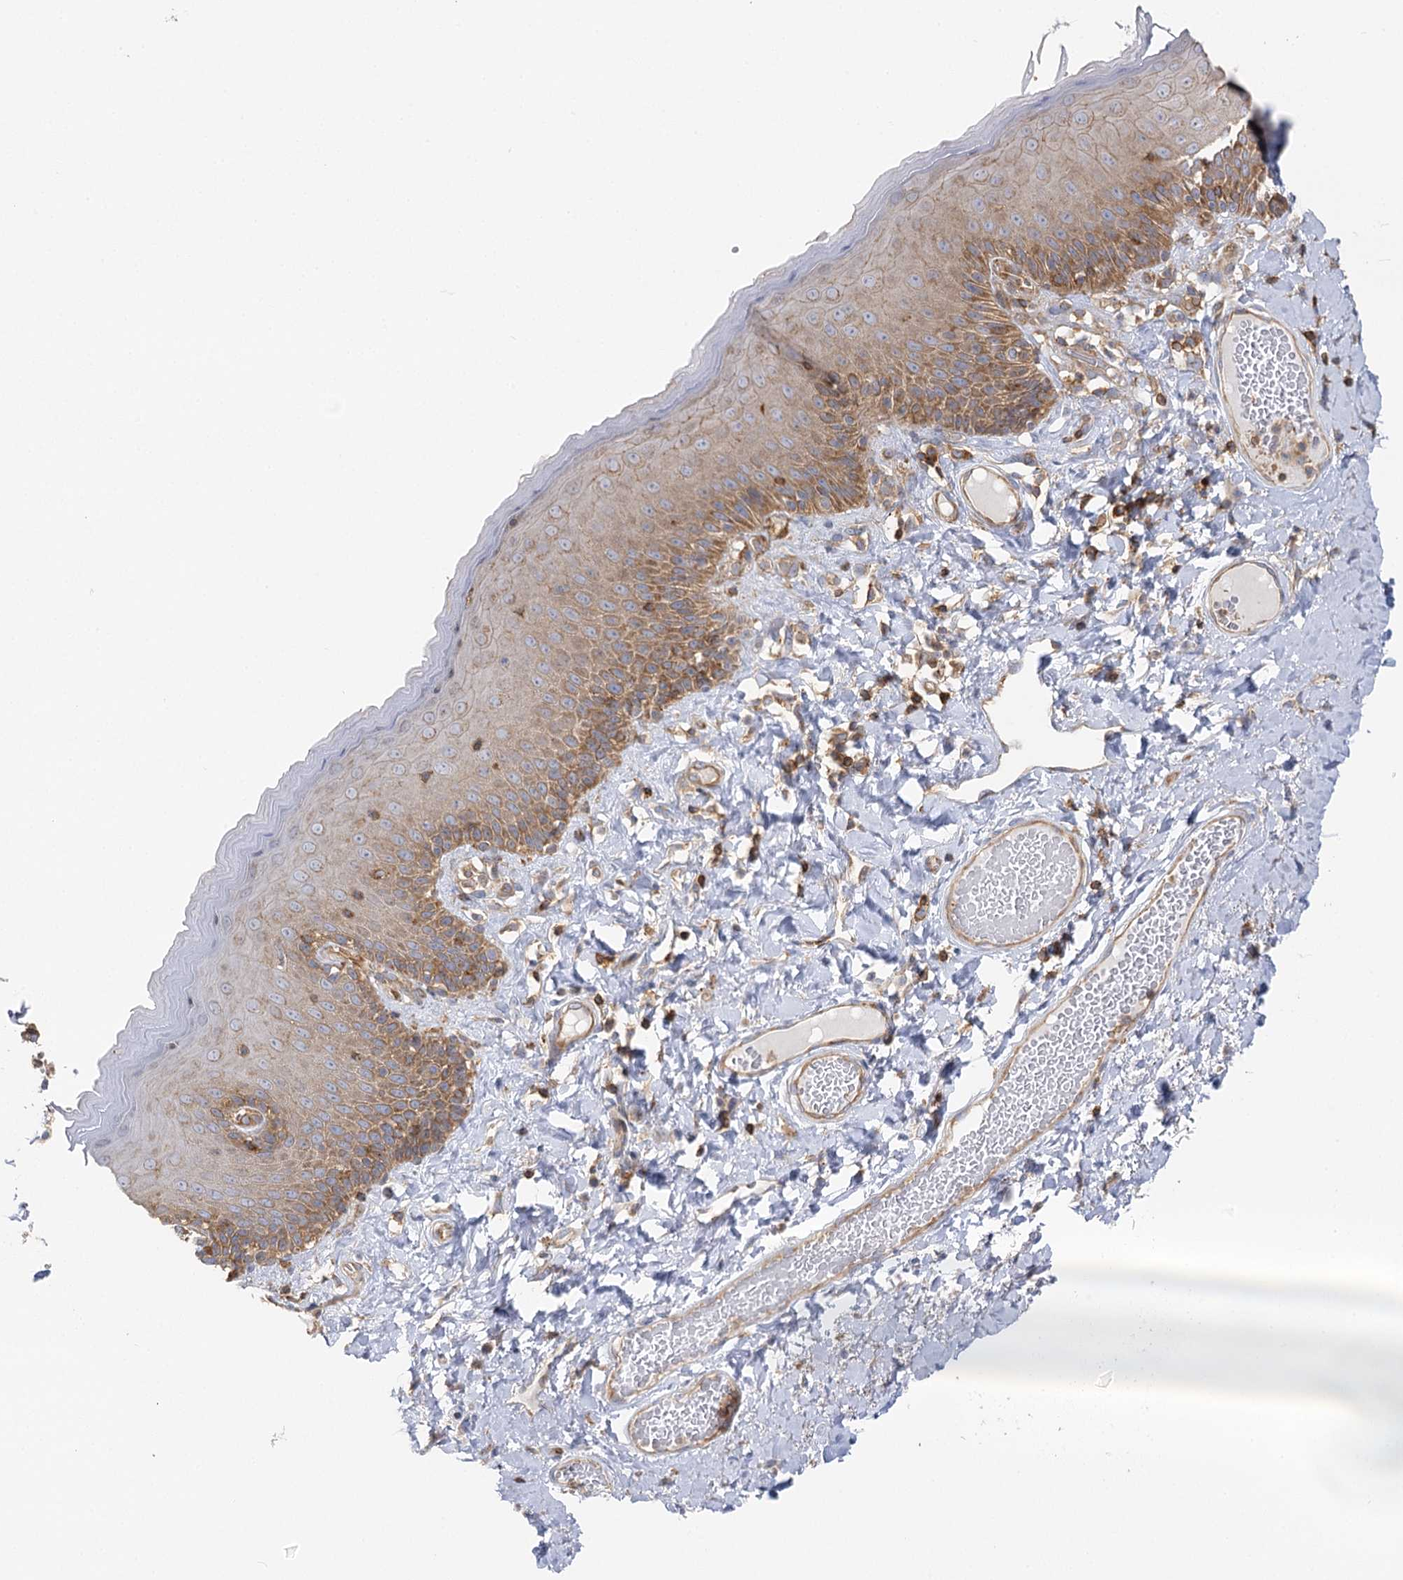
{"staining": {"intensity": "moderate", "quantity": "25%-75%", "location": "cytoplasmic/membranous"}, "tissue": "skin", "cell_type": "Epidermal cells", "image_type": "normal", "snomed": [{"axis": "morphology", "description": "Normal tissue, NOS"}, {"axis": "topography", "description": "Anal"}], "caption": "Immunohistochemical staining of normal skin exhibits 25%-75% levels of moderate cytoplasmic/membranous protein expression in approximately 25%-75% of epidermal cells. The staining is performed using DAB brown chromogen to label protein expression. The nuclei are counter-stained blue using hematoxylin.", "gene": "SEC24B", "patient": {"sex": "male", "age": 69}}